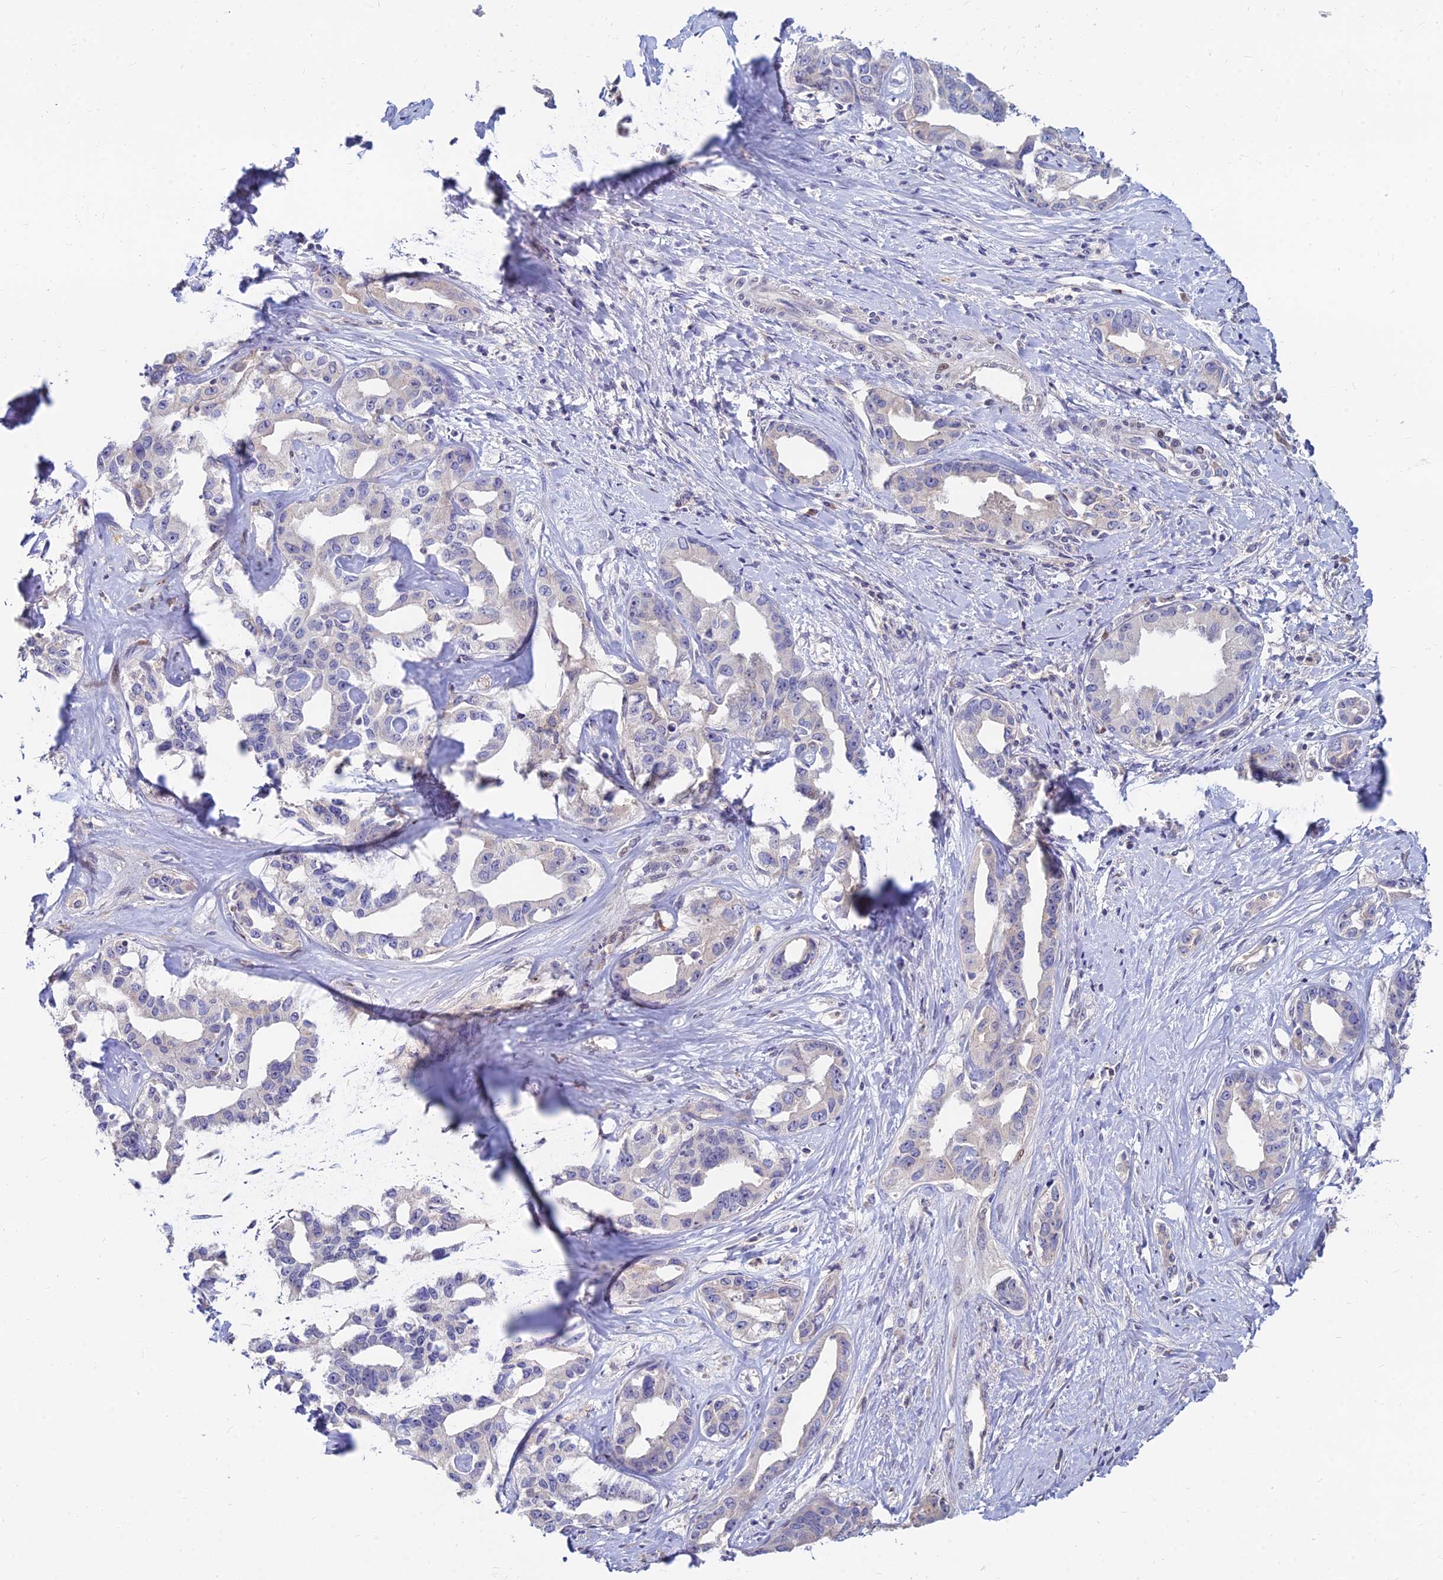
{"staining": {"intensity": "negative", "quantity": "none", "location": "none"}, "tissue": "liver cancer", "cell_type": "Tumor cells", "image_type": "cancer", "snomed": [{"axis": "morphology", "description": "Cholangiocarcinoma"}, {"axis": "topography", "description": "Liver"}], "caption": "Immunohistochemistry (IHC) image of liver cholangiocarcinoma stained for a protein (brown), which exhibits no staining in tumor cells.", "gene": "GOLGA6D", "patient": {"sex": "male", "age": 59}}